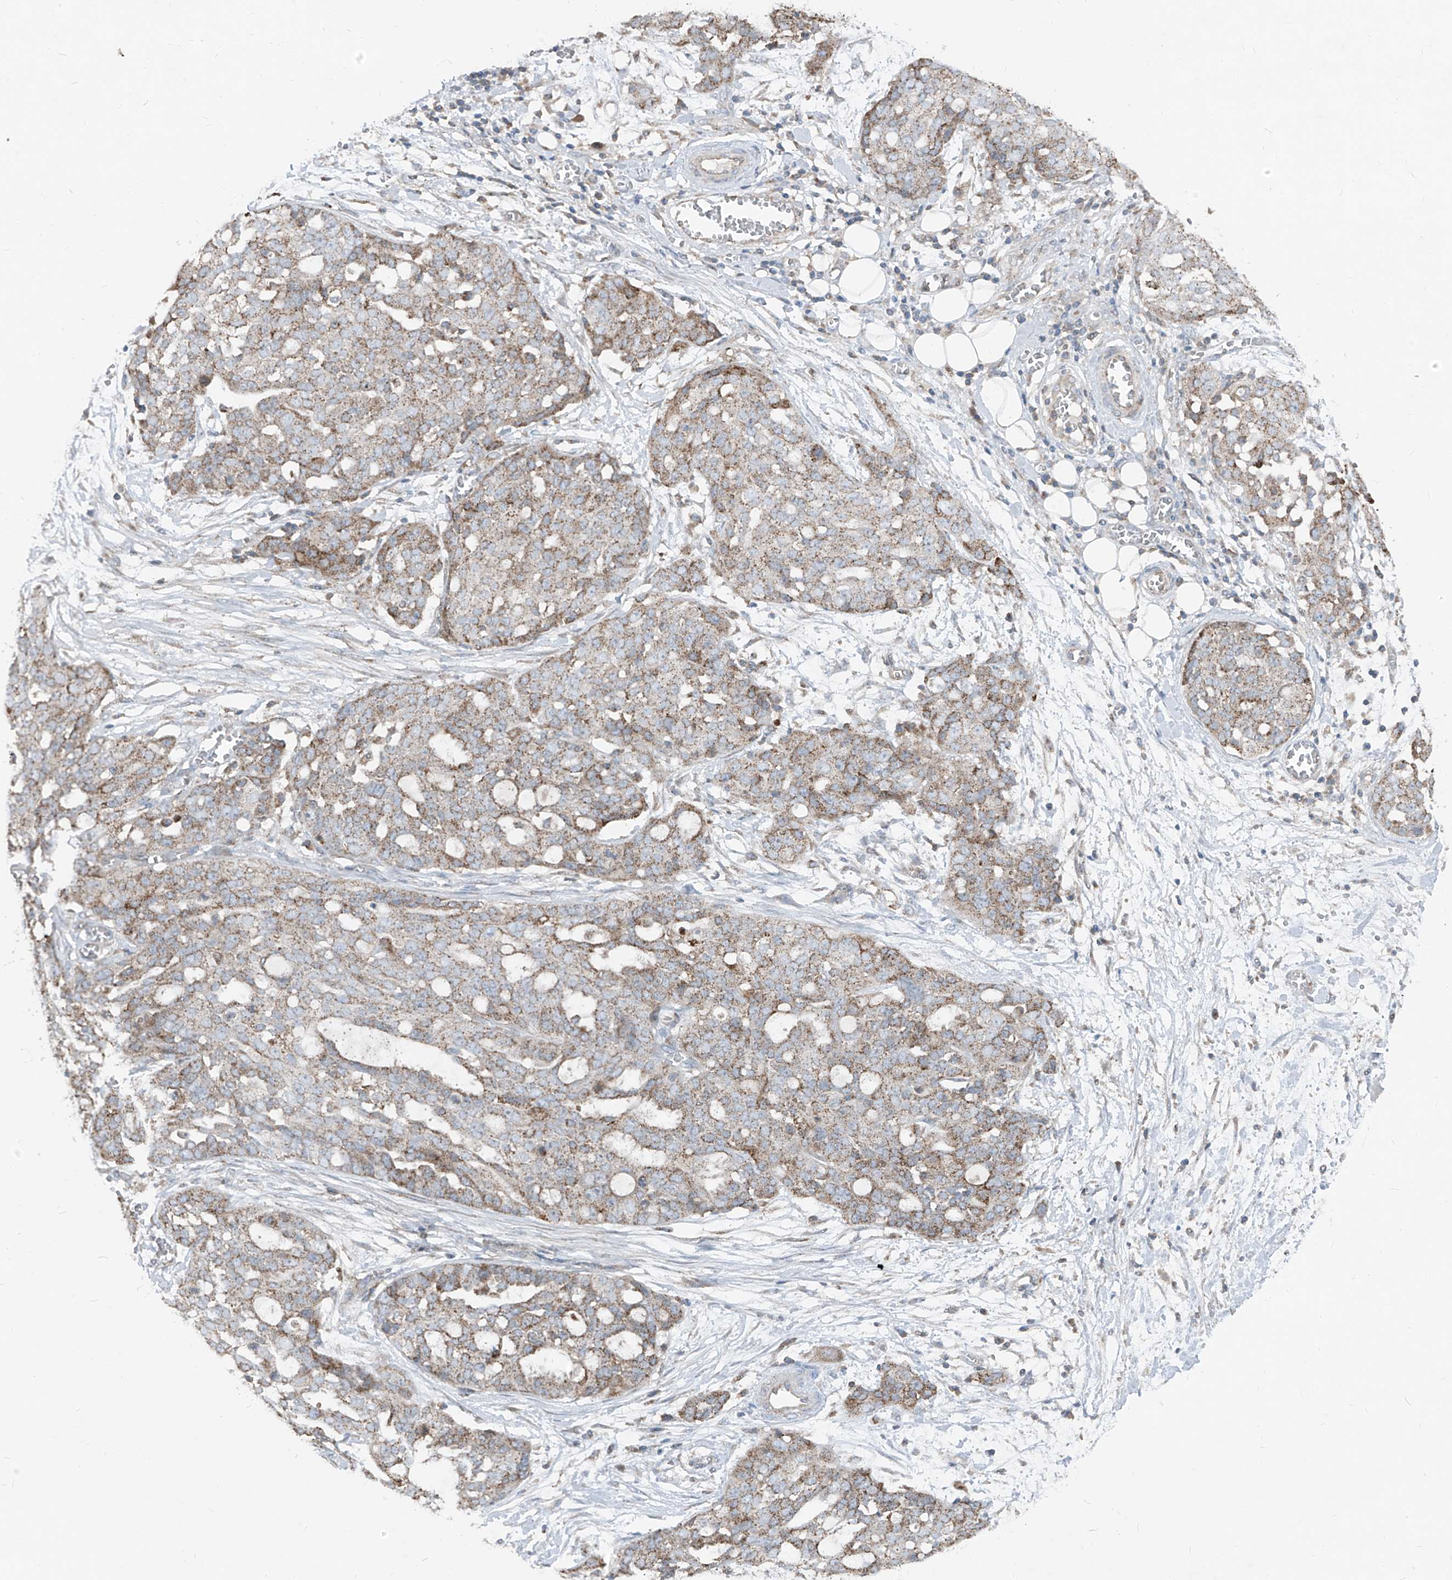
{"staining": {"intensity": "moderate", "quantity": "25%-75%", "location": "cytoplasmic/membranous"}, "tissue": "ovarian cancer", "cell_type": "Tumor cells", "image_type": "cancer", "snomed": [{"axis": "morphology", "description": "Cystadenocarcinoma, serous, NOS"}, {"axis": "topography", "description": "Soft tissue"}, {"axis": "topography", "description": "Ovary"}], "caption": "DAB immunohistochemical staining of ovarian serous cystadenocarcinoma exhibits moderate cytoplasmic/membranous protein staining in about 25%-75% of tumor cells.", "gene": "ABCD3", "patient": {"sex": "female", "age": 57}}